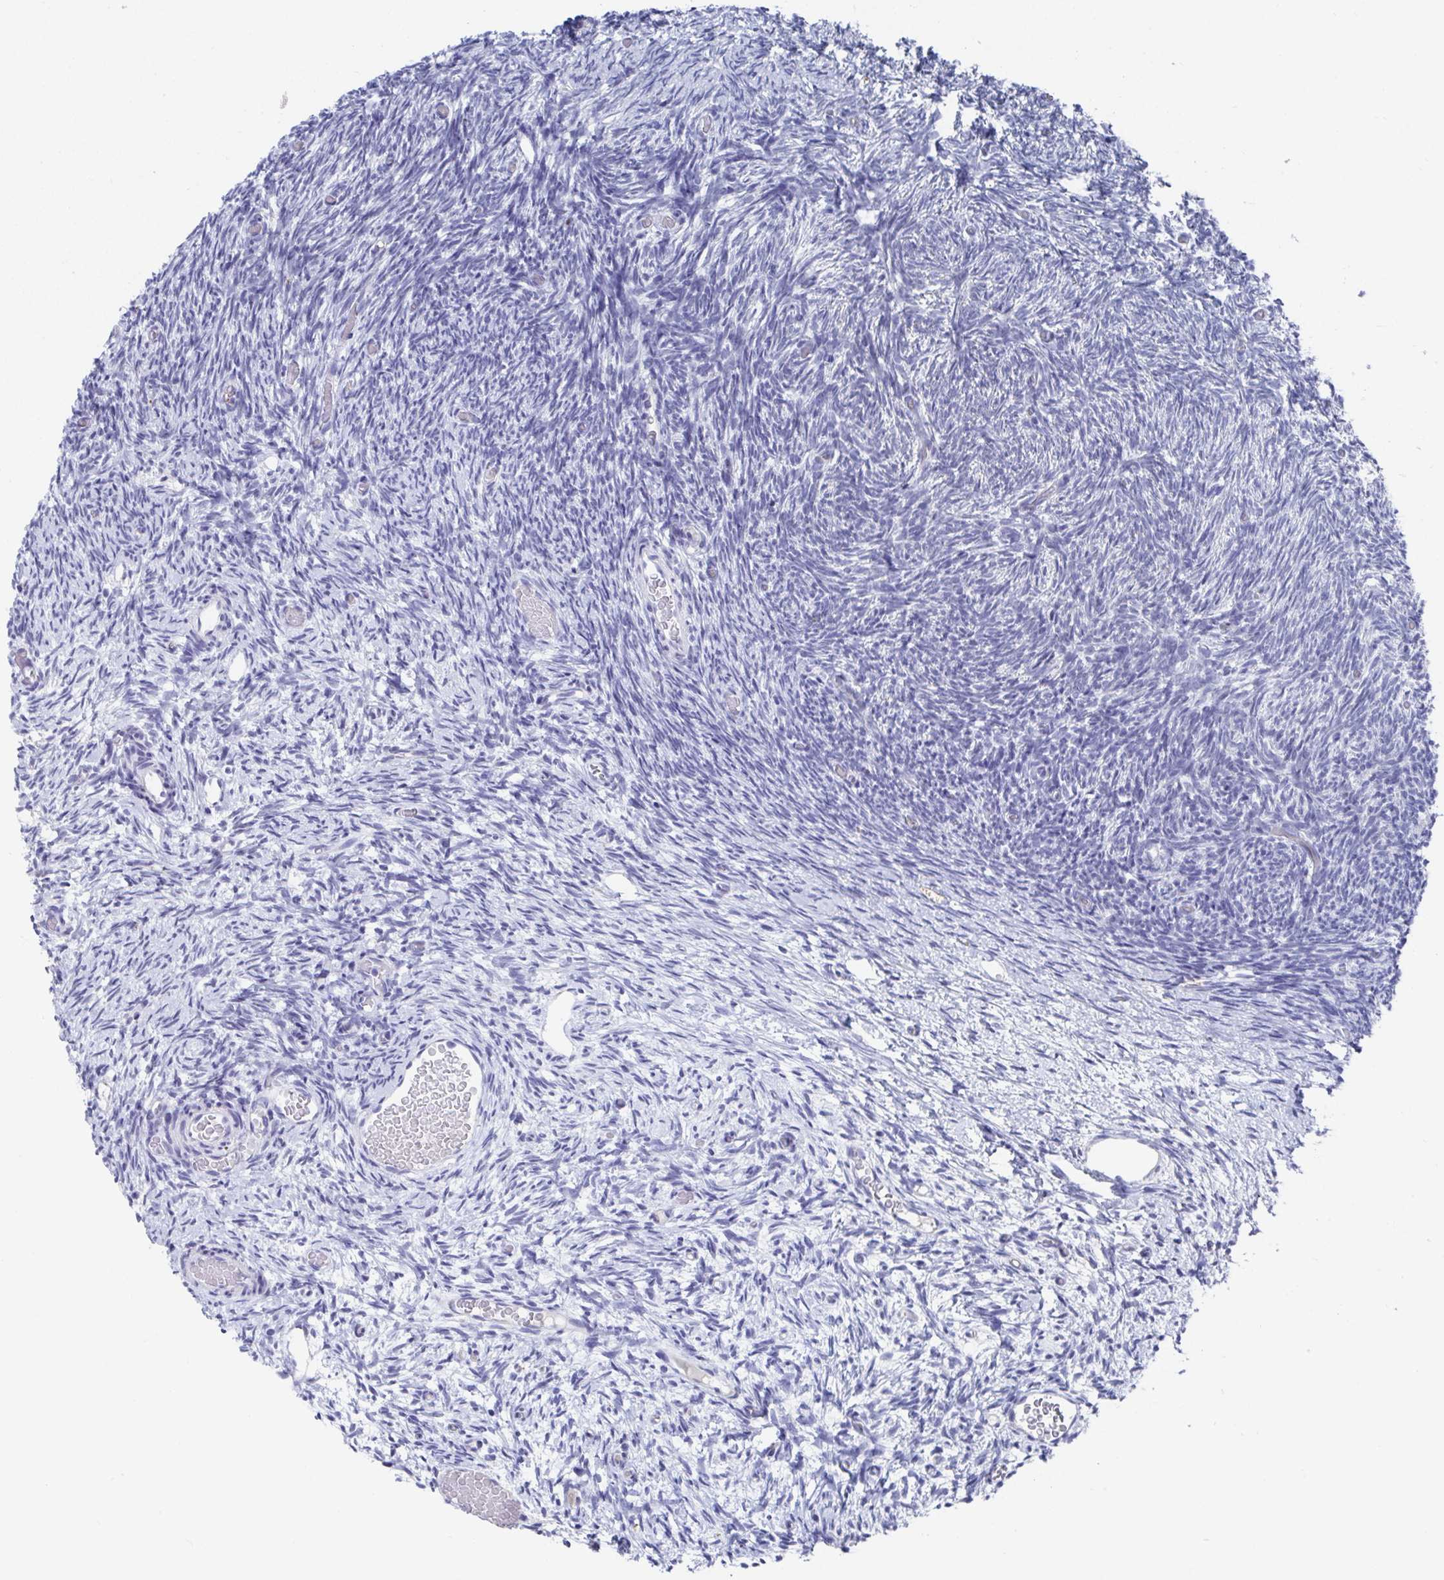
{"staining": {"intensity": "negative", "quantity": "none", "location": "none"}, "tissue": "ovary", "cell_type": "Ovarian stroma cells", "image_type": "normal", "snomed": [{"axis": "morphology", "description": "Normal tissue, NOS"}, {"axis": "topography", "description": "Ovary"}], "caption": "This is a micrograph of immunohistochemistry (IHC) staining of benign ovary, which shows no expression in ovarian stroma cells.", "gene": "TAS2R39", "patient": {"sex": "female", "age": 39}}